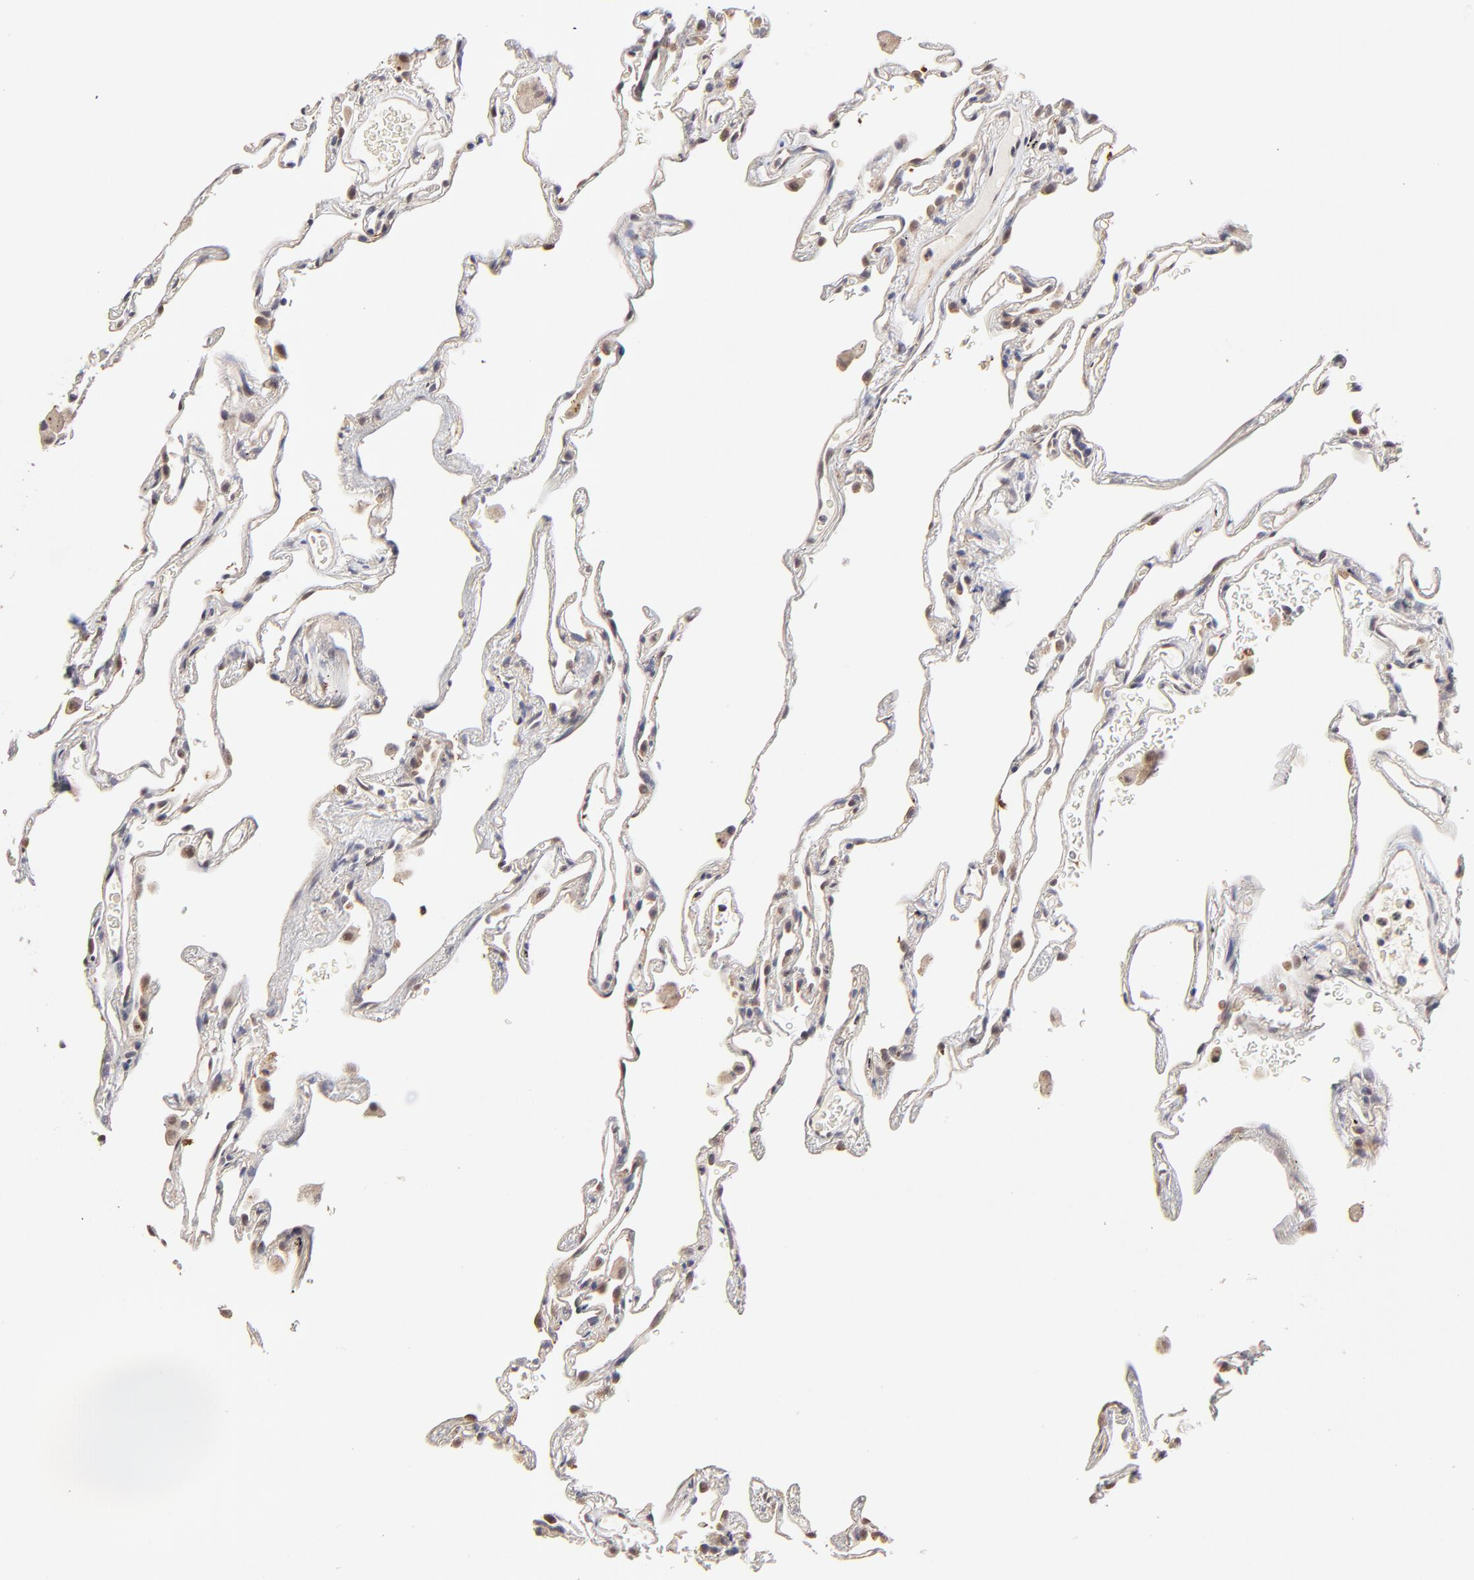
{"staining": {"intensity": "weak", "quantity": ">75%", "location": "cytoplasmic/membranous"}, "tissue": "lung", "cell_type": "Alveolar cells", "image_type": "normal", "snomed": [{"axis": "morphology", "description": "Normal tissue, NOS"}, {"axis": "morphology", "description": "Inflammation, NOS"}, {"axis": "topography", "description": "Lung"}], "caption": "Normal lung was stained to show a protein in brown. There is low levels of weak cytoplasmic/membranous positivity in about >75% of alveolar cells. Immunohistochemistry stains the protein of interest in brown and the nuclei are stained blue.", "gene": "ZNF10", "patient": {"sex": "male", "age": 69}}